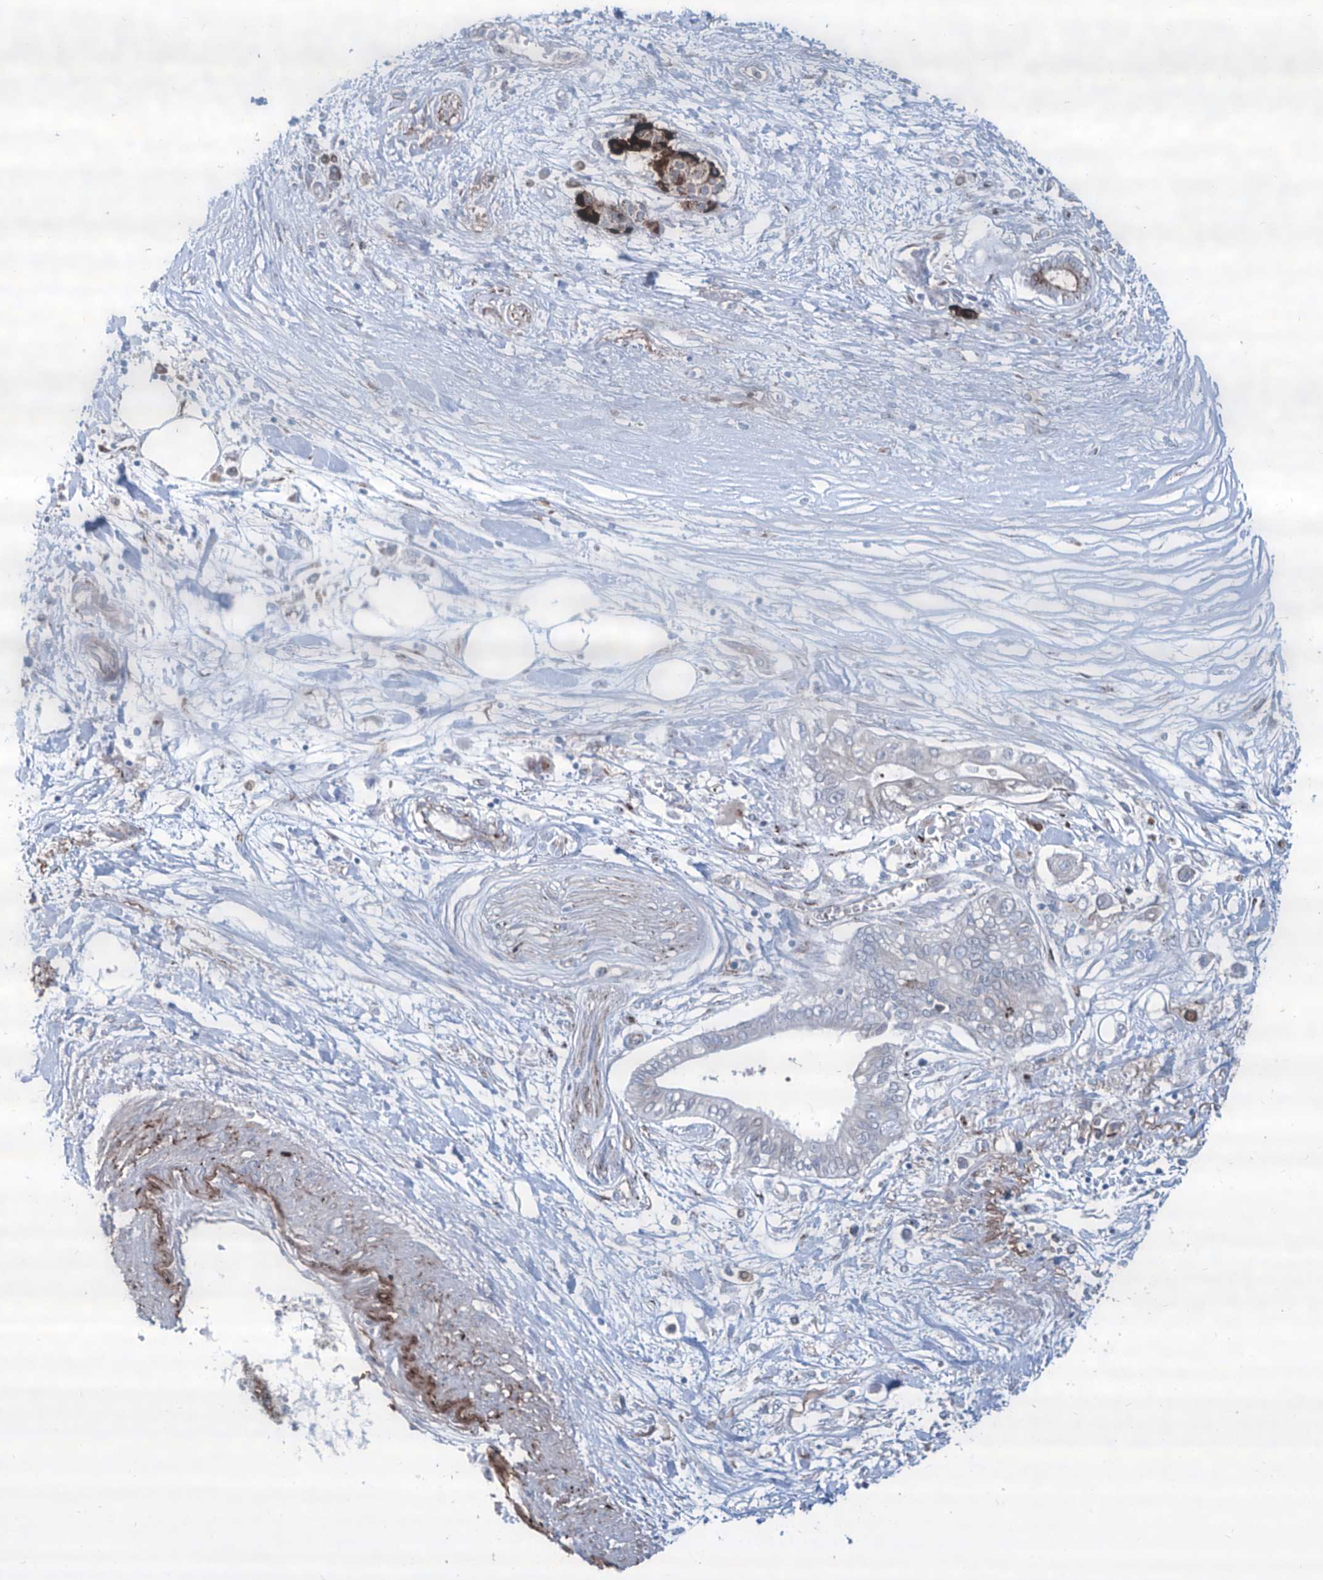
{"staining": {"intensity": "negative", "quantity": "none", "location": "none"}, "tissue": "pancreatic cancer", "cell_type": "Tumor cells", "image_type": "cancer", "snomed": [{"axis": "morphology", "description": "Adenocarcinoma, NOS"}, {"axis": "topography", "description": "Pancreas"}], "caption": "Immunohistochemistry (IHC) photomicrograph of neoplastic tissue: human pancreatic cancer stained with DAB (3,3'-diaminobenzidine) shows no significant protein expression in tumor cells.", "gene": "CDH5", "patient": {"sex": "female", "age": 77}}